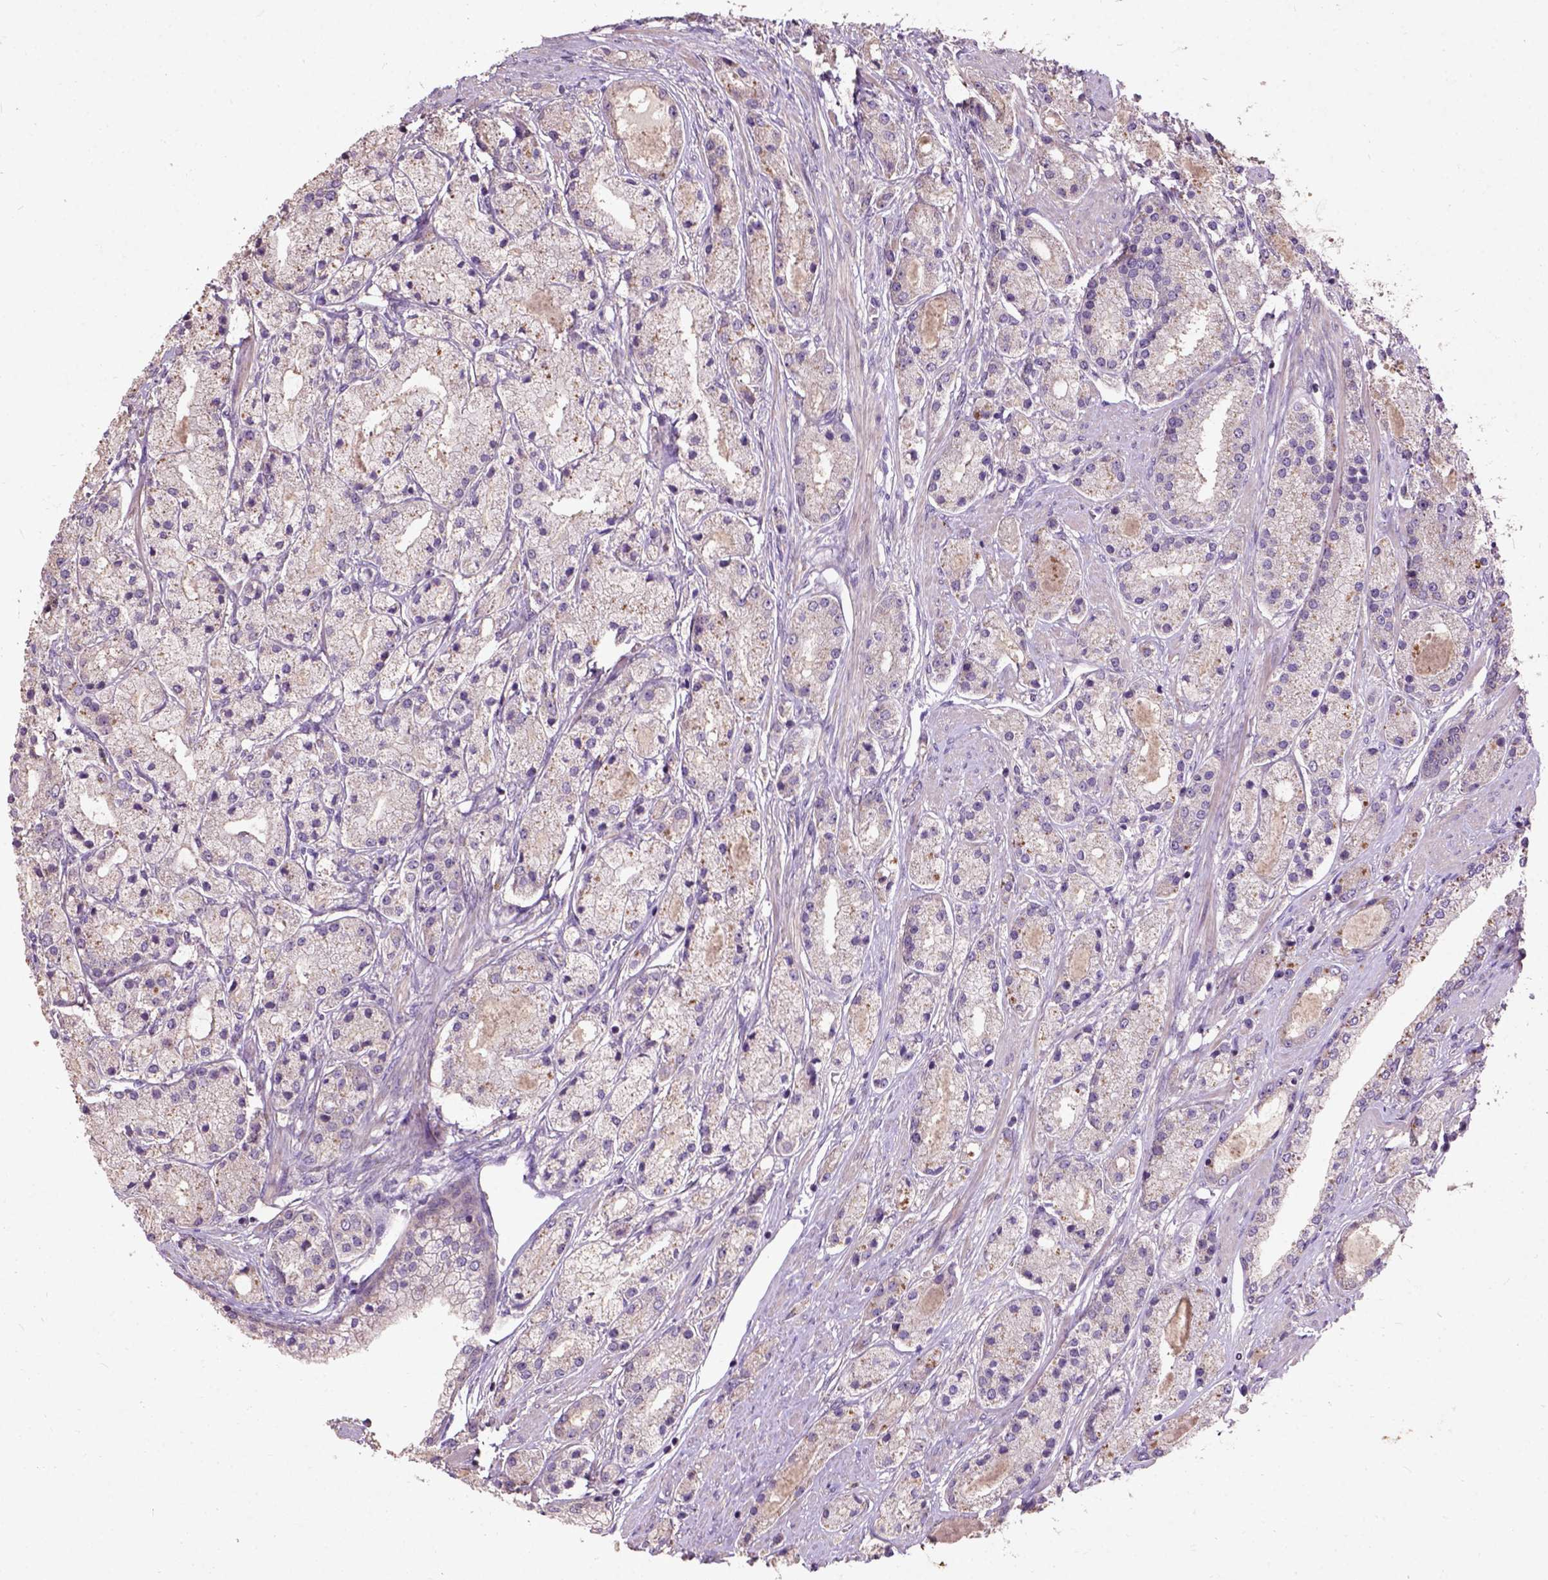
{"staining": {"intensity": "negative", "quantity": "none", "location": "none"}, "tissue": "prostate cancer", "cell_type": "Tumor cells", "image_type": "cancer", "snomed": [{"axis": "morphology", "description": "Adenocarcinoma, High grade"}, {"axis": "topography", "description": "Prostate"}], "caption": "Tumor cells show no significant protein expression in prostate high-grade adenocarcinoma. Brightfield microscopy of immunohistochemistry stained with DAB (3,3'-diaminobenzidine) (brown) and hematoxylin (blue), captured at high magnification.", "gene": "KBTBD8", "patient": {"sex": "male", "age": 67}}